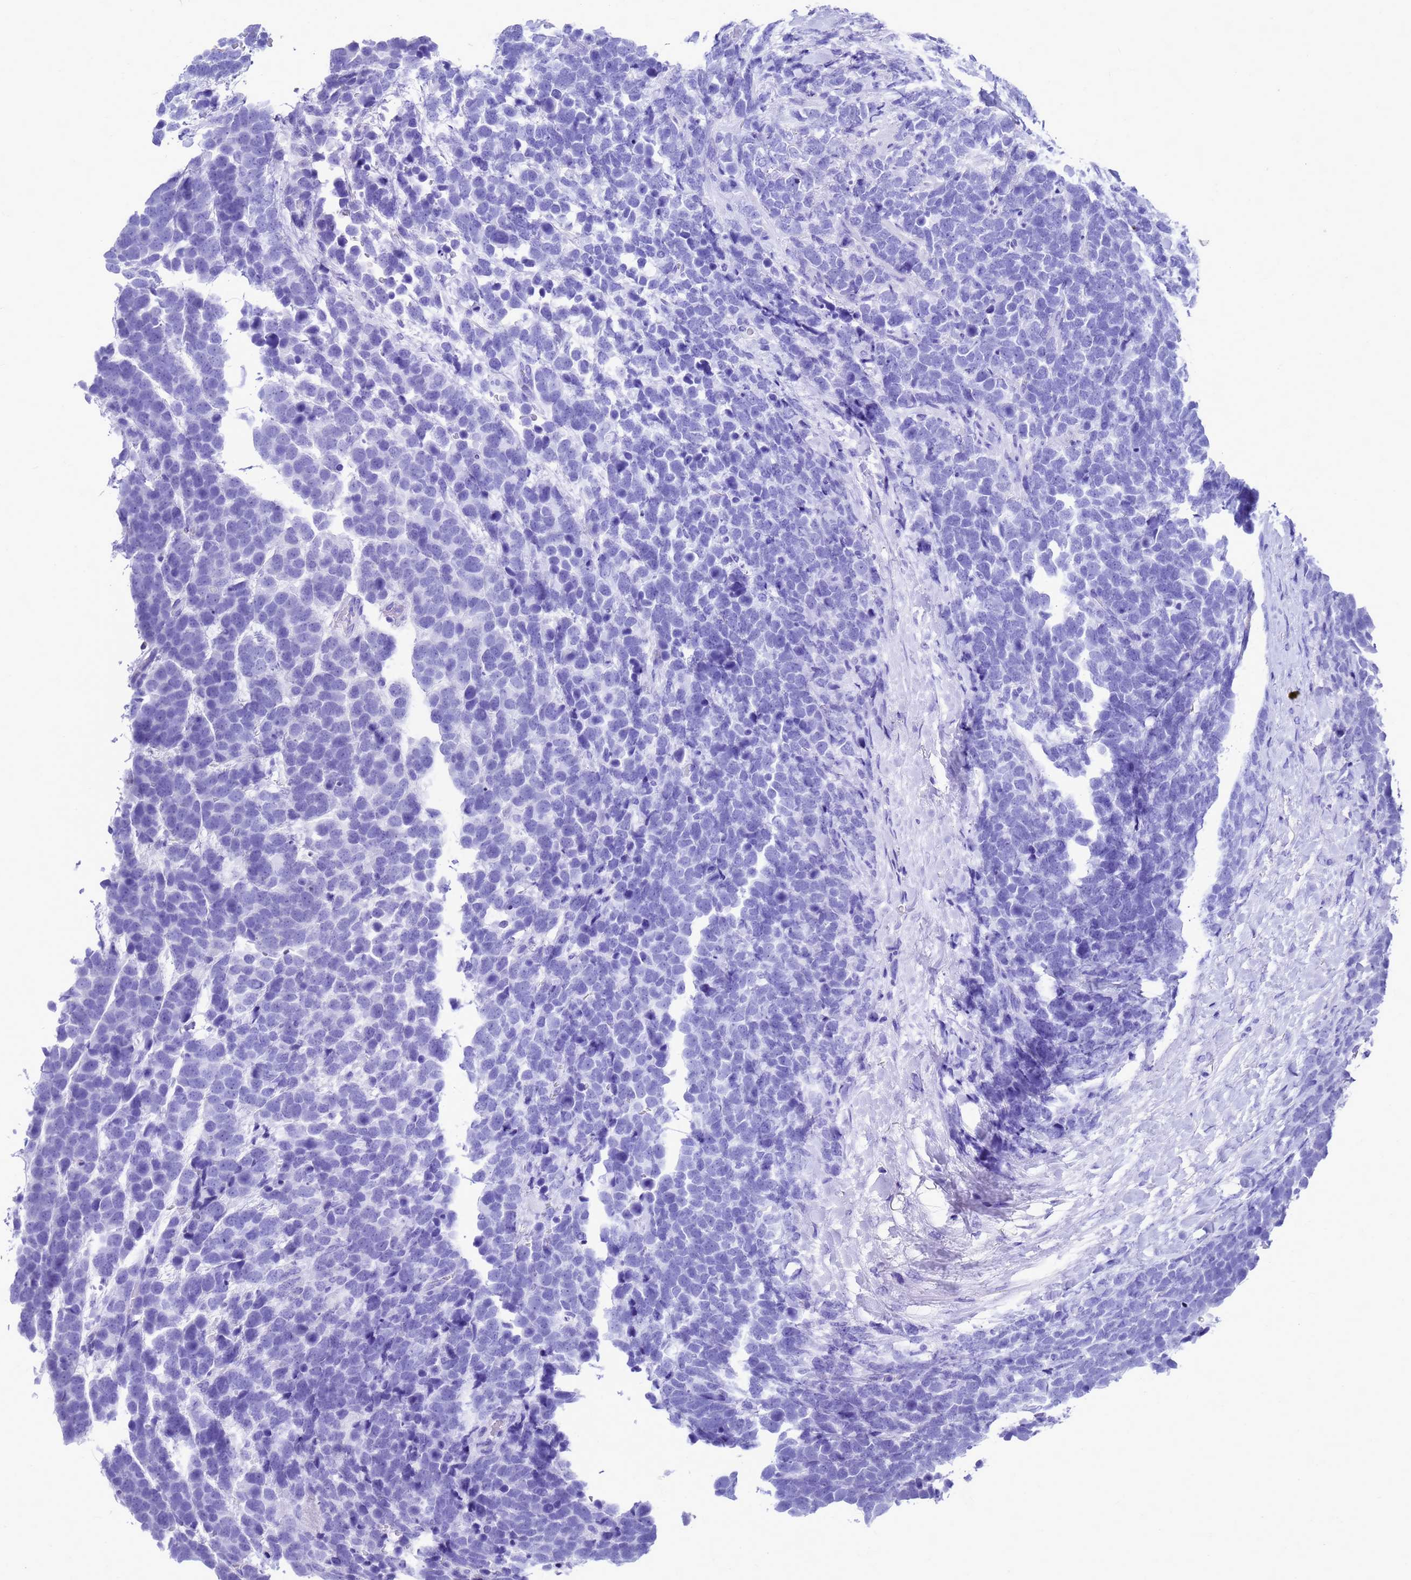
{"staining": {"intensity": "negative", "quantity": "none", "location": "none"}, "tissue": "urothelial cancer", "cell_type": "Tumor cells", "image_type": "cancer", "snomed": [{"axis": "morphology", "description": "Urothelial carcinoma, High grade"}, {"axis": "topography", "description": "Urinary bladder"}], "caption": "A histopathology image of high-grade urothelial carcinoma stained for a protein demonstrates no brown staining in tumor cells.", "gene": "OR52E2", "patient": {"sex": "female", "age": 82}}